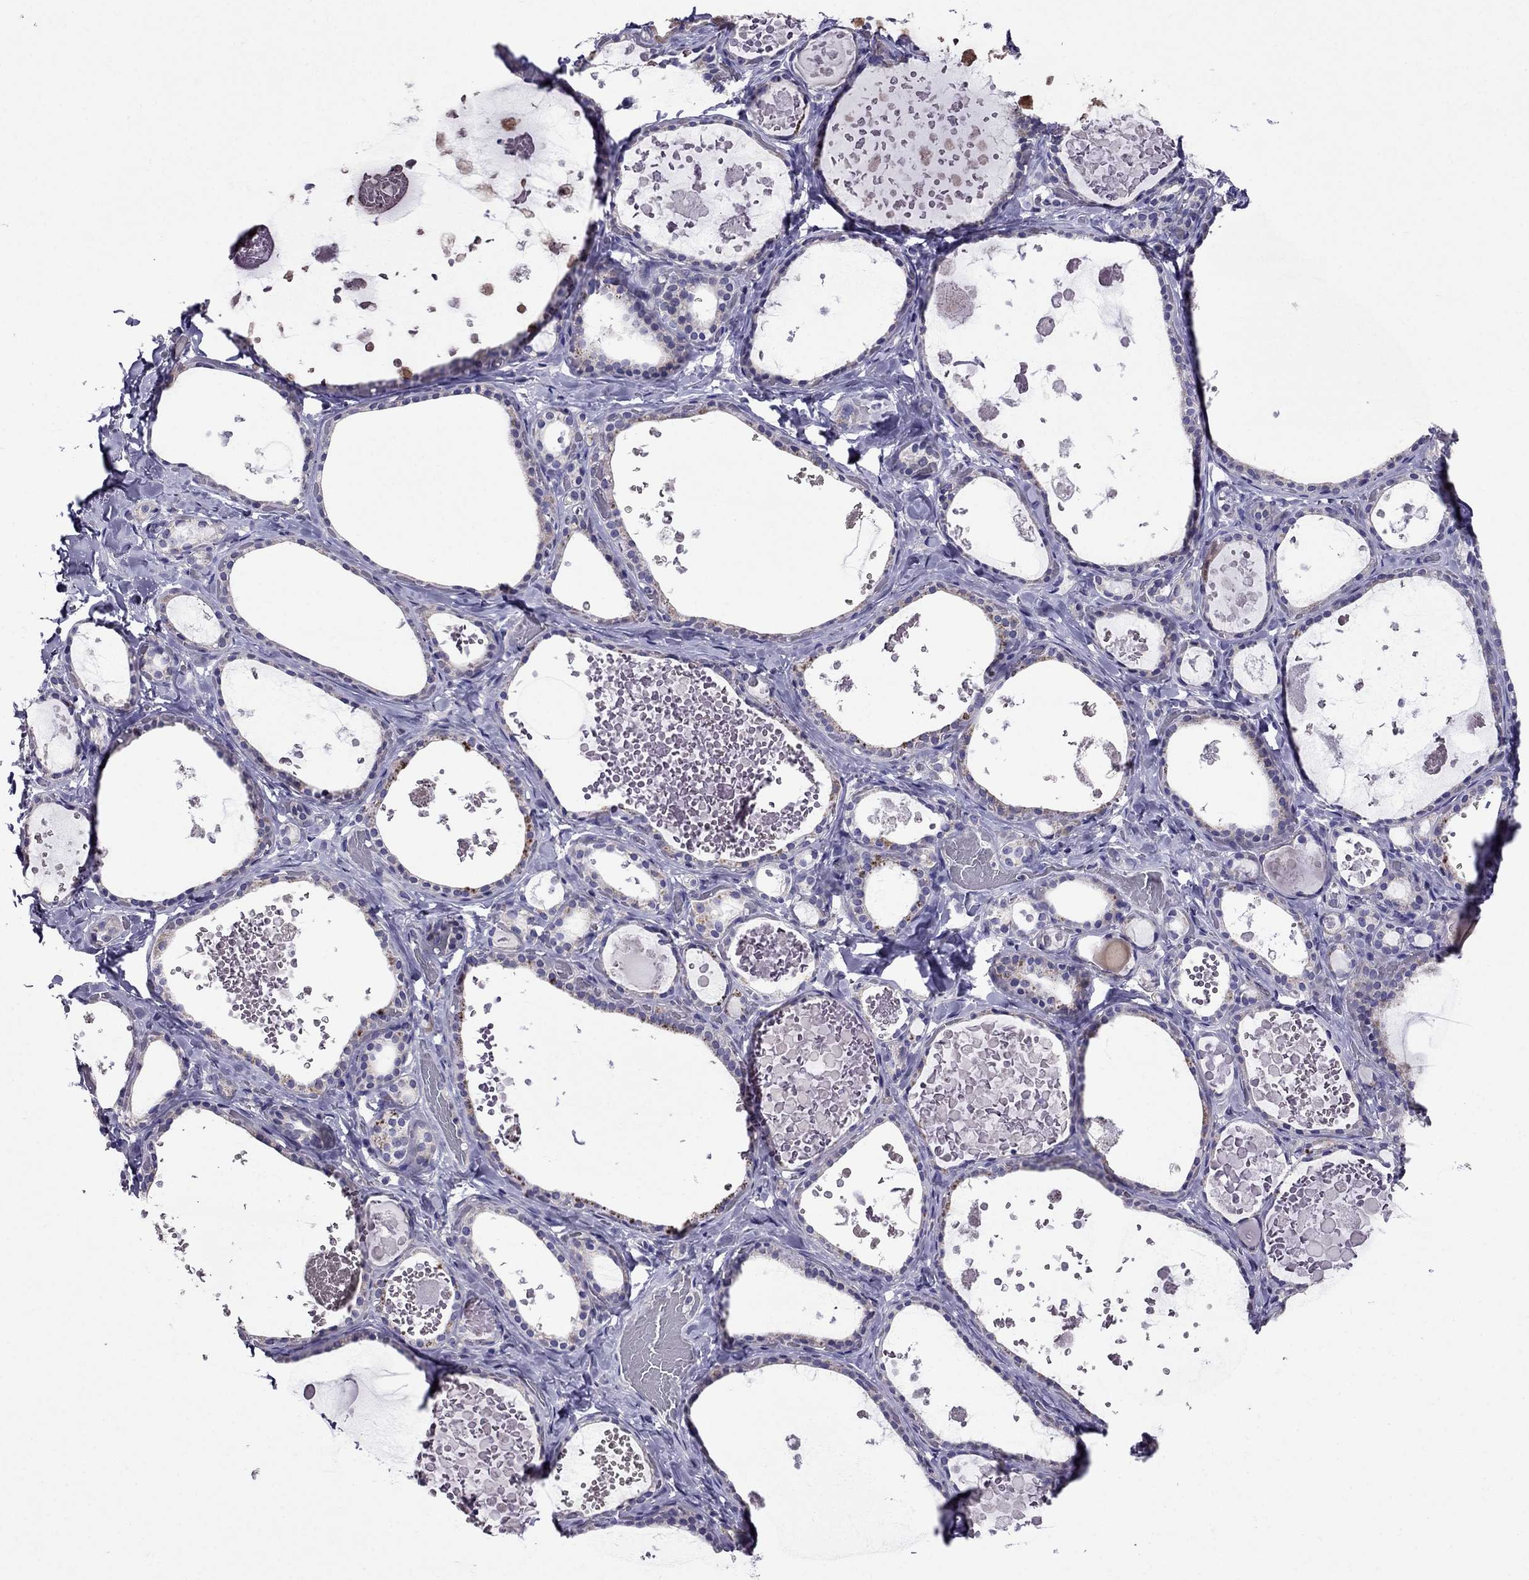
{"staining": {"intensity": "negative", "quantity": "none", "location": "none"}, "tissue": "thyroid gland", "cell_type": "Glandular cells", "image_type": "normal", "snomed": [{"axis": "morphology", "description": "Normal tissue, NOS"}, {"axis": "topography", "description": "Thyroid gland"}], "caption": "High magnification brightfield microscopy of benign thyroid gland stained with DAB (brown) and counterstained with hematoxylin (blue): glandular cells show no significant staining.", "gene": "OXCT2", "patient": {"sex": "female", "age": 56}}